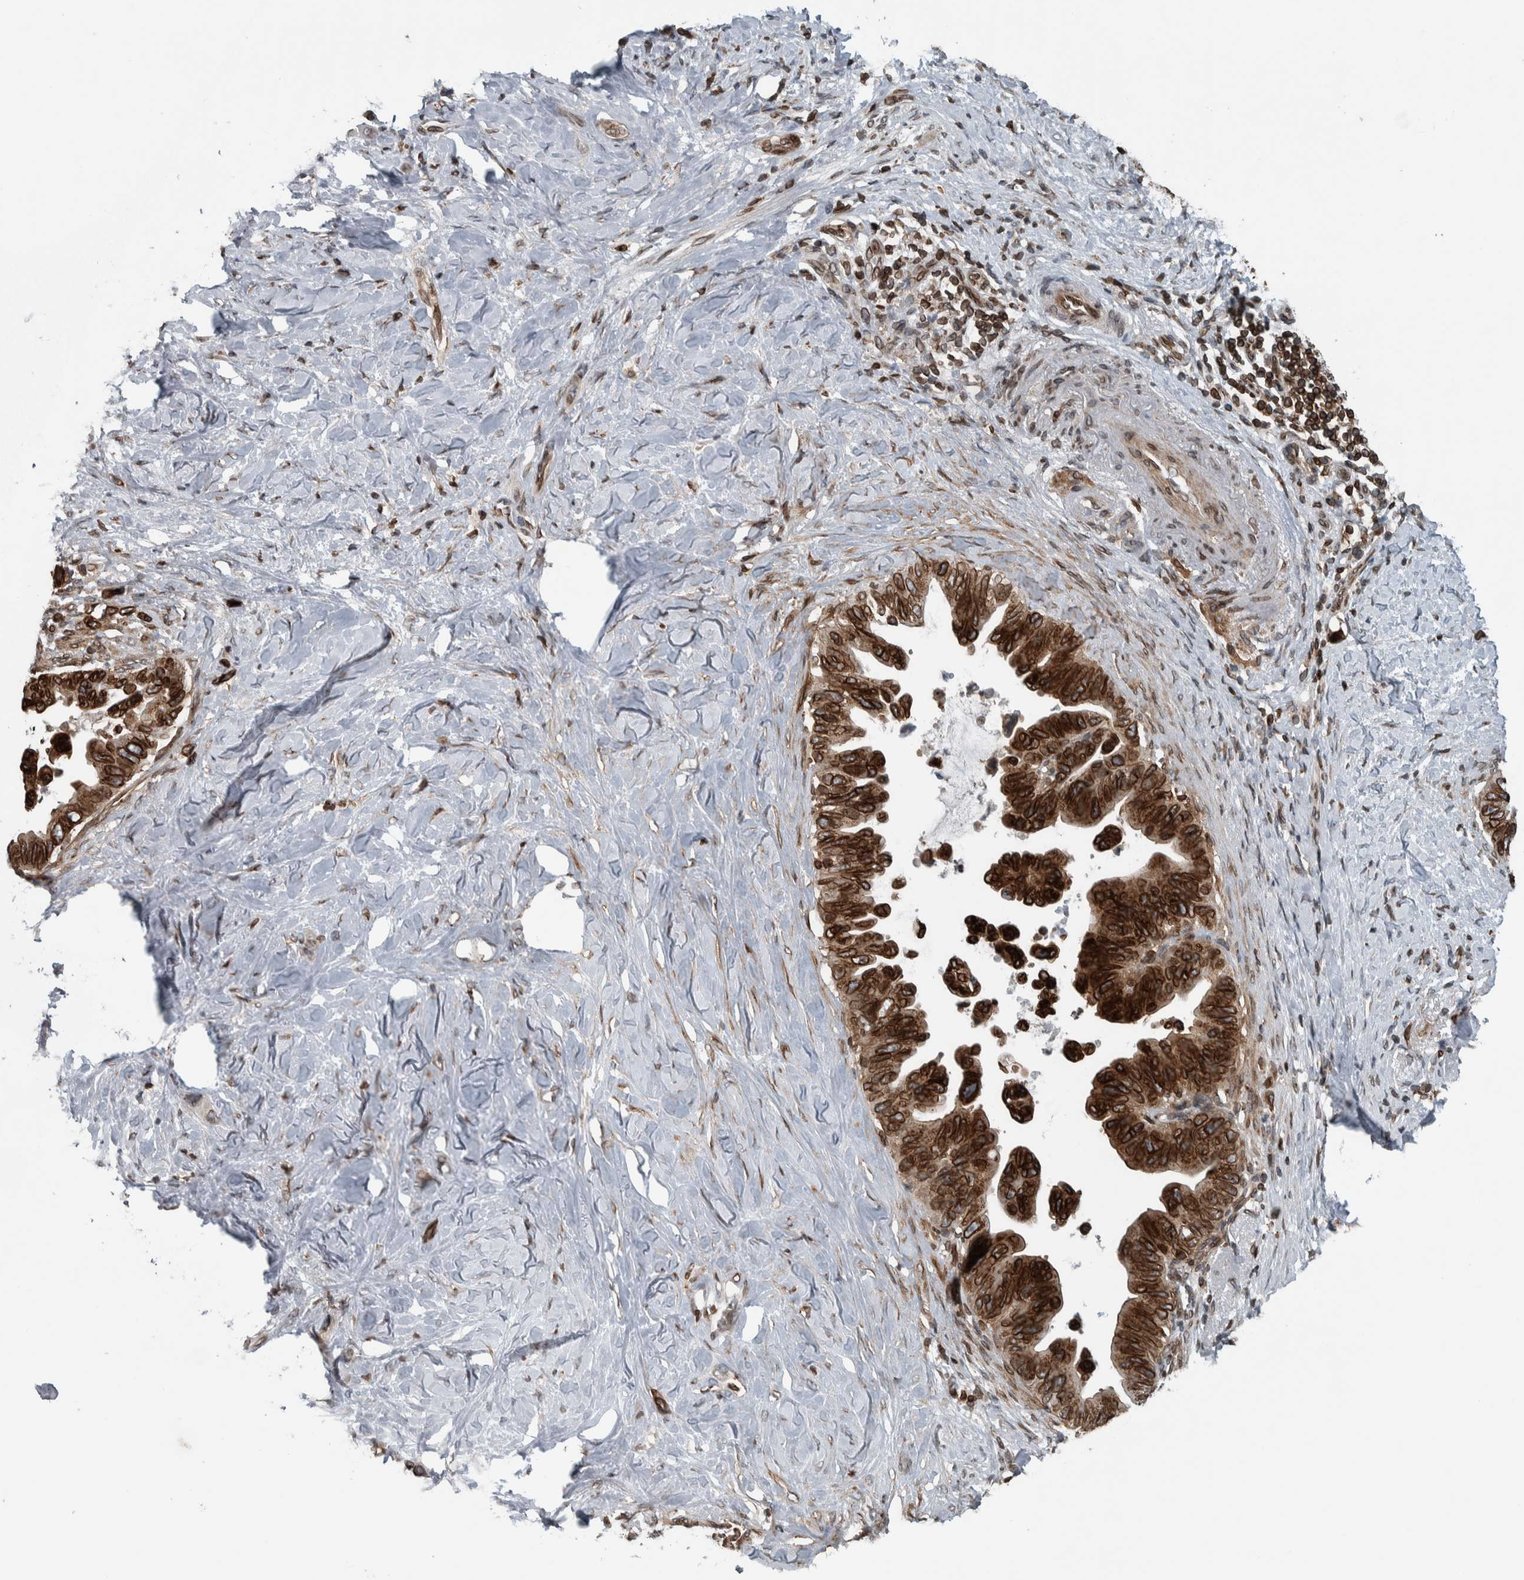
{"staining": {"intensity": "strong", "quantity": ">75%", "location": "cytoplasmic/membranous,nuclear"}, "tissue": "pancreatic cancer", "cell_type": "Tumor cells", "image_type": "cancer", "snomed": [{"axis": "morphology", "description": "Adenocarcinoma, NOS"}, {"axis": "topography", "description": "Pancreas"}], "caption": "Immunohistochemical staining of human pancreatic adenocarcinoma exhibits strong cytoplasmic/membranous and nuclear protein staining in approximately >75% of tumor cells. The staining is performed using DAB (3,3'-diaminobenzidine) brown chromogen to label protein expression. The nuclei are counter-stained blue using hematoxylin.", "gene": "FAM135B", "patient": {"sex": "female", "age": 72}}